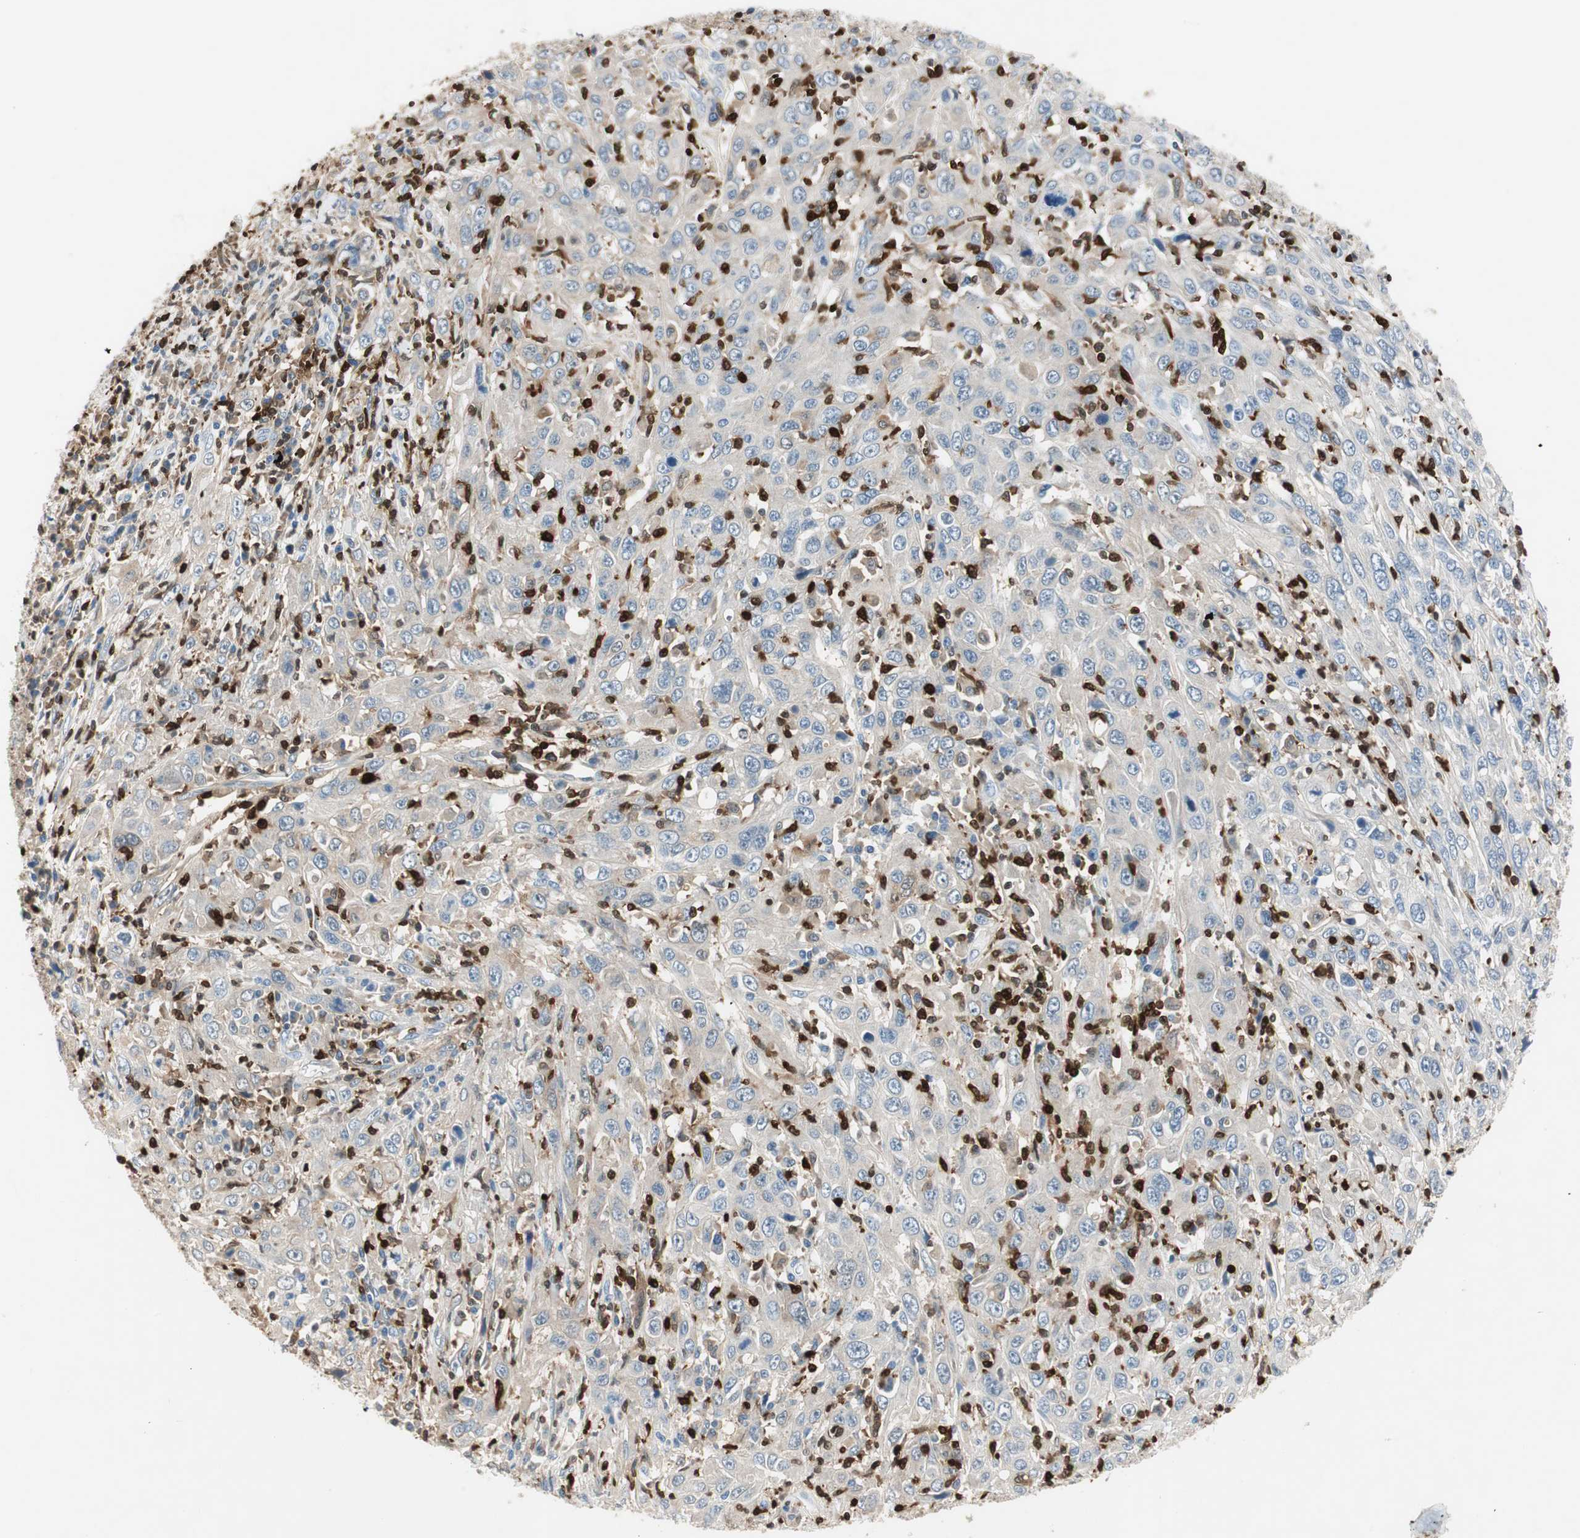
{"staining": {"intensity": "weak", "quantity": "25%-75%", "location": "cytoplasmic/membranous"}, "tissue": "cervical cancer", "cell_type": "Tumor cells", "image_type": "cancer", "snomed": [{"axis": "morphology", "description": "Squamous cell carcinoma, NOS"}, {"axis": "topography", "description": "Cervix"}], "caption": "Protein staining of squamous cell carcinoma (cervical) tissue displays weak cytoplasmic/membranous positivity in approximately 25%-75% of tumor cells.", "gene": "COTL1", "patient": {"sex": "female", "age": 46}}